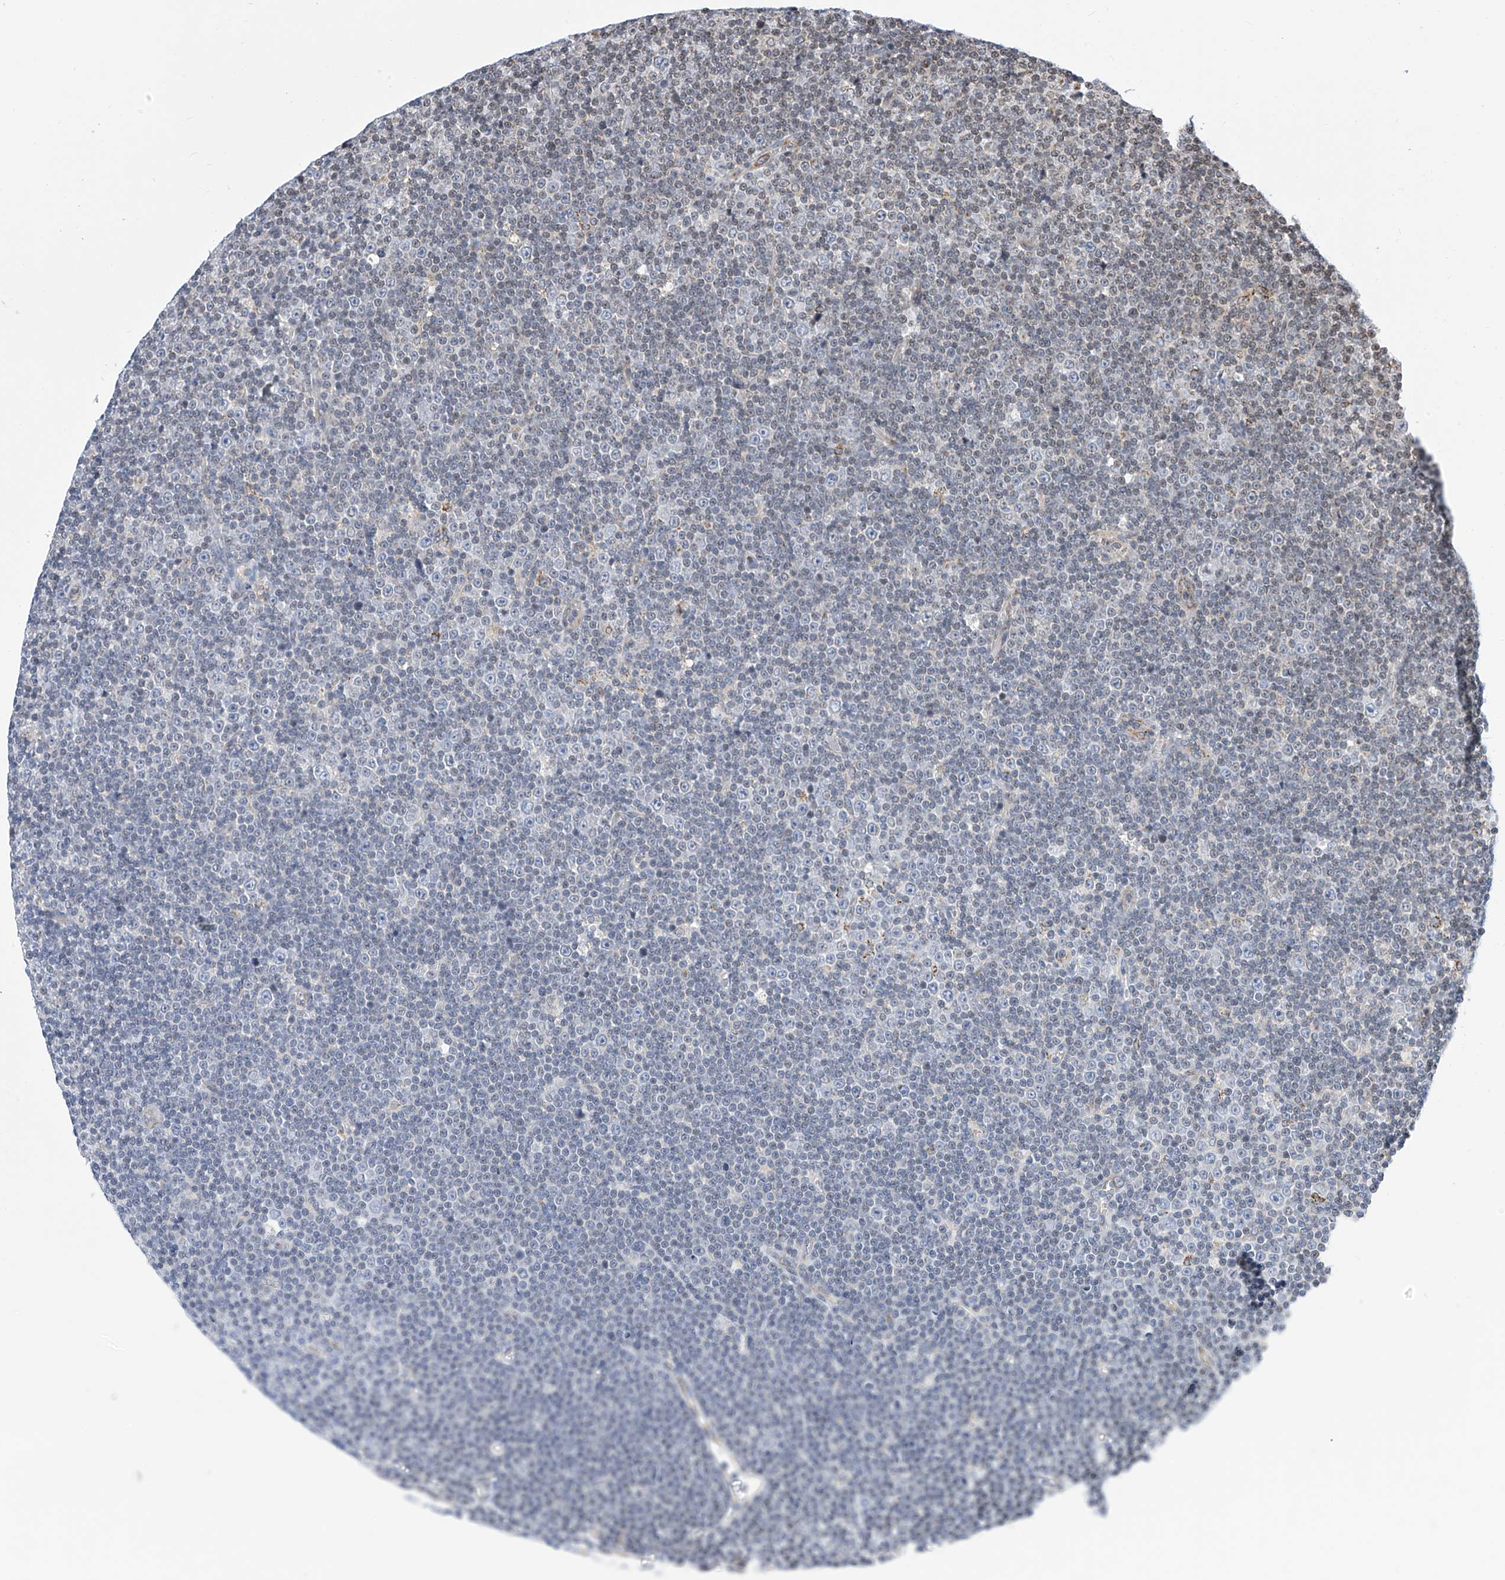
{"staining": {"intensity": "negative", "quantity": "none", "location": "none"}, "tissue": "lymphoma", "cell_type": "Tumor cells", "image_type": "cancer", "snomed": [{"axis": "morphology", "description": "Malignant lymphoma, non-Hodgkin's type, Low grade"}, {"axis": "topography", "description": "Lymph node"}], "caption": "IHC histopathology image of neoplastic tissue: low-grade malignant lymphoma, non-Hodgkin's type stained with DAB (3,3'-diaminobenzidine) demonstrates no significant protein staining in tumor cells.", "gene": "TTLL8", "patient": {"sex": "female", "age": 67}}